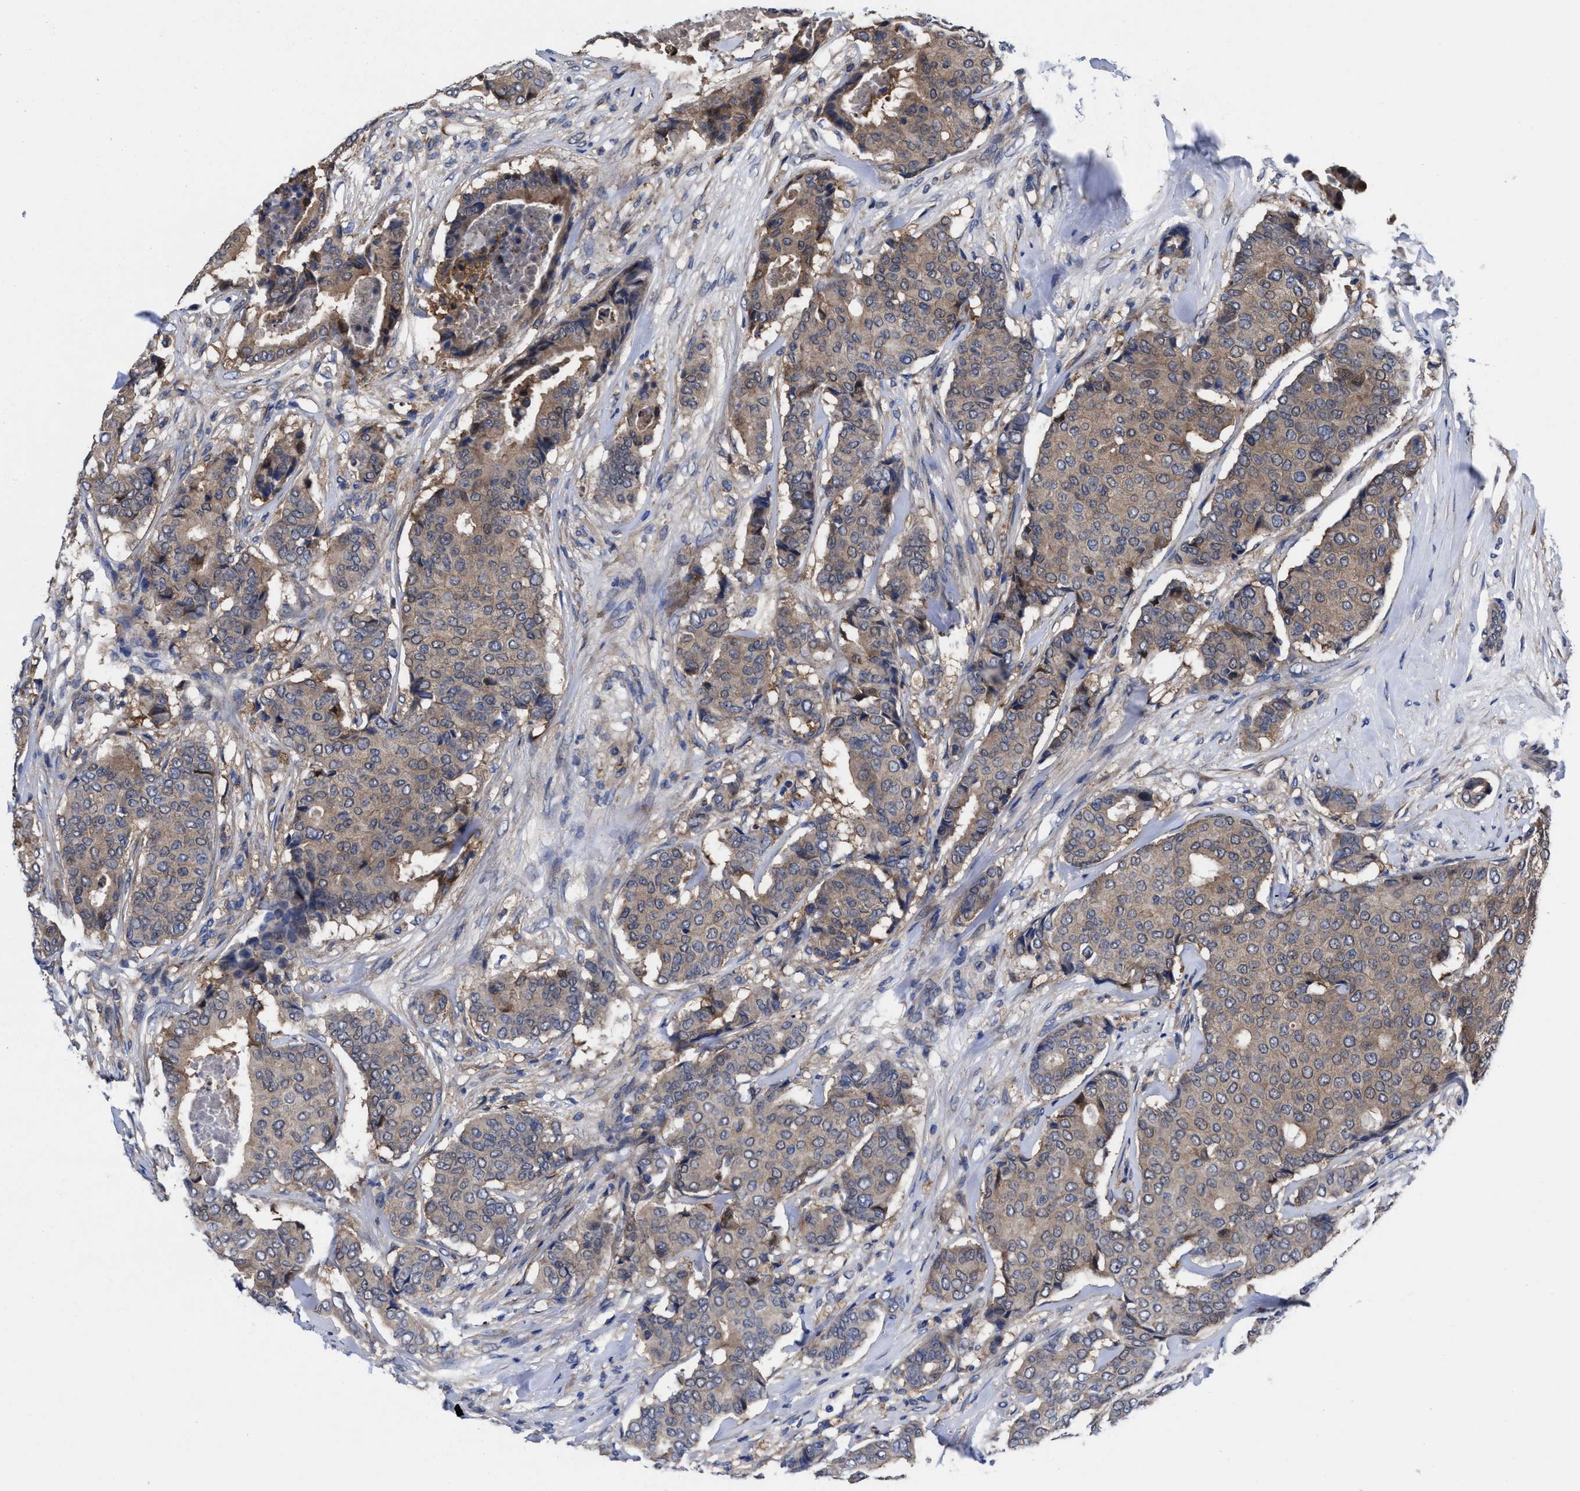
{"staining": {"intensity": "weak", "quantity": ">75%", "location": "cytoplasmic/membranous"}, "tissue": "breast cancer", "cell_type": "Tumor cells", "image_type": "cancer", "snomed": [{"axis": "morphology", "description": "Duct carcinoma"}, {"axis": "topography", "description": "Breast"}], "caption": "Brown immunohistochemical staining in human breast cancer demonstrates weak cytoplasmic/membranous staining in about >75% of tumor cells.", "gene": "TXNDC17", "patient": {"sex": "female", "age": 75}}